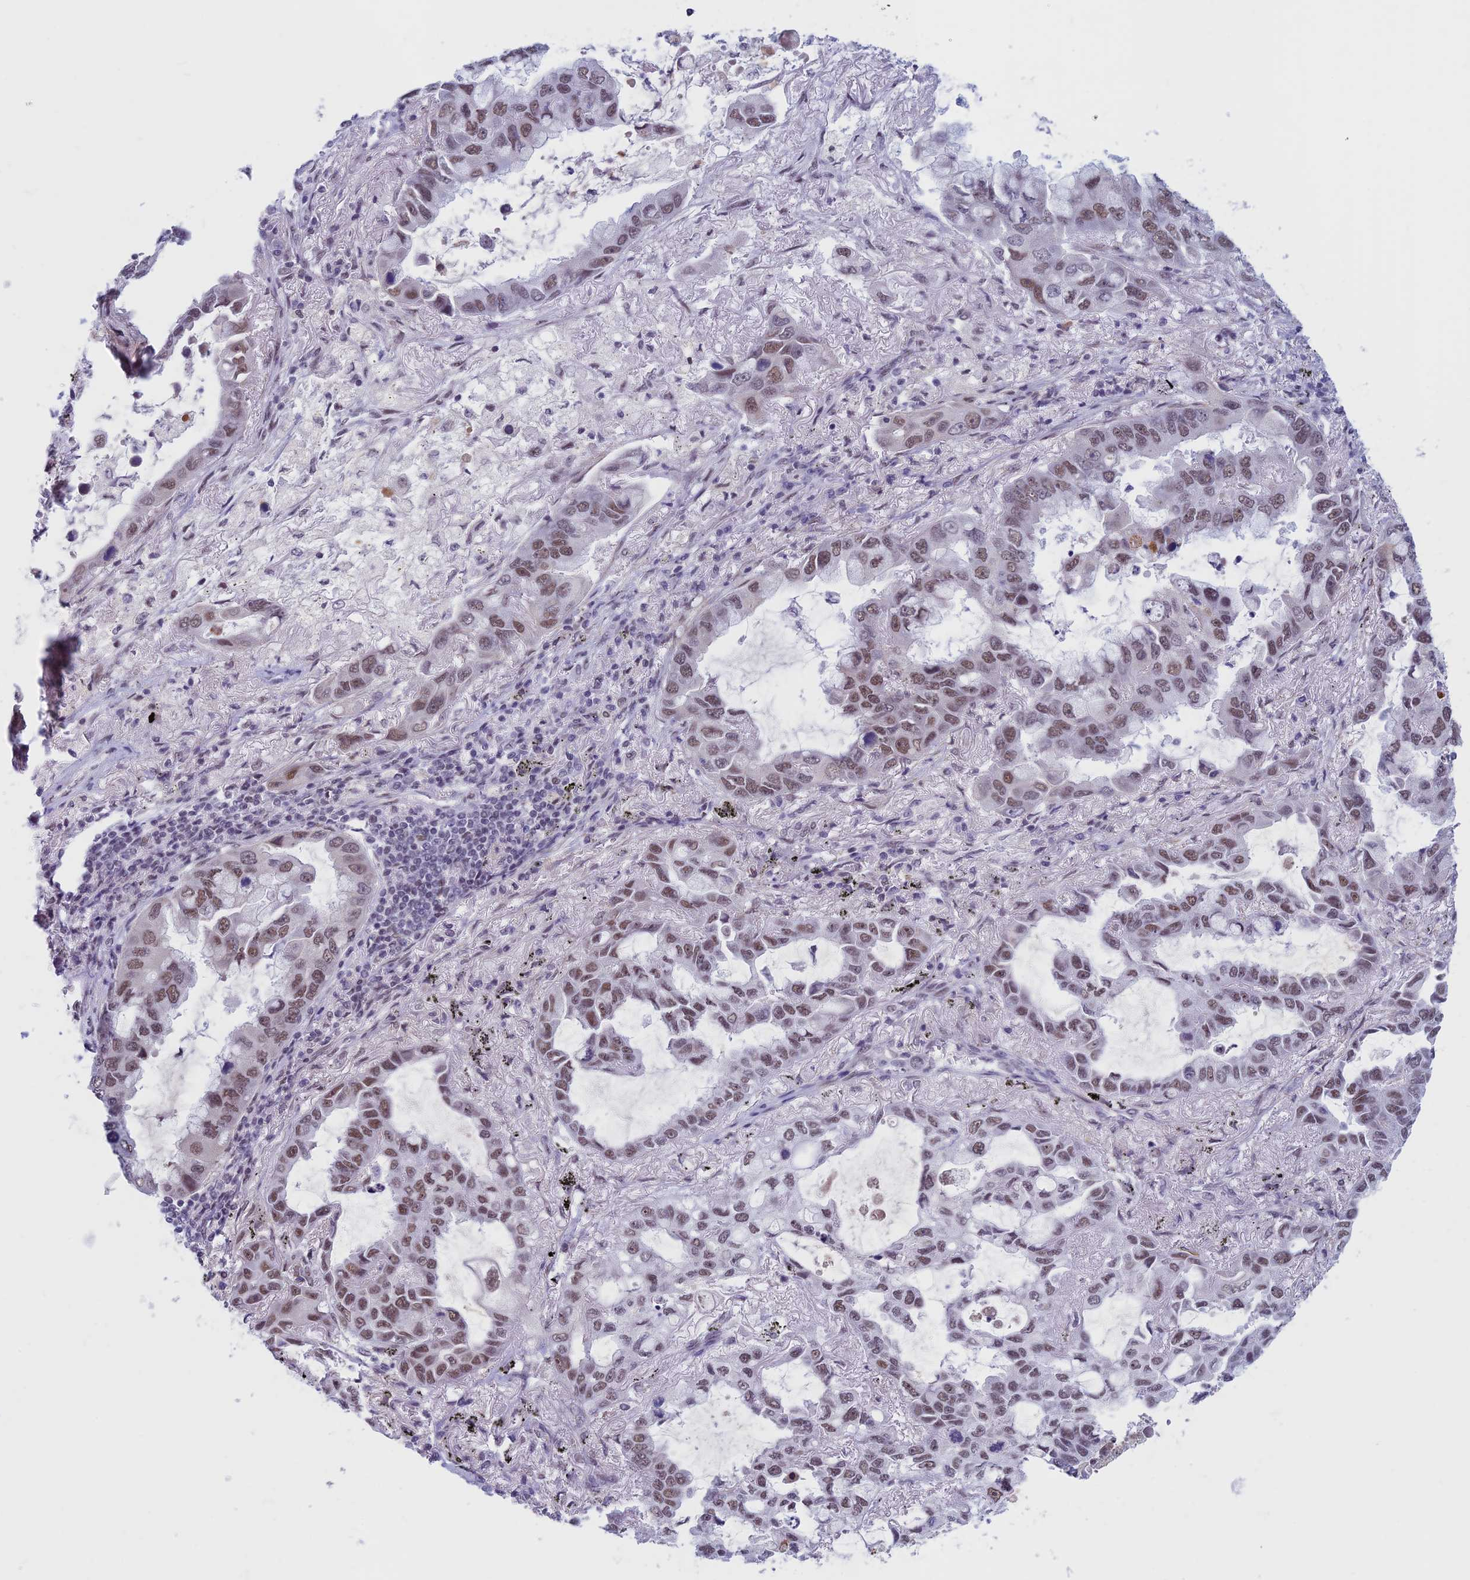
{"staining": {"intensity": "moderate", "quantity": ">75%", "location": "nuclear"}, "tissue": "lung cancer", "cell_type": "Tumor cells", "image_type": "cancer", "snomed": [{"axis": "morphology", "description": "Adenocarcinoma, NOS"}, {"axis": "topography", "description": "Lung"}], "caption": "A photomicrograph of lung adenocarcinoma stained for a protein shows moderate nuclear brown staining in tumor cells.", "gene": "ASH2L", "patient": {"sex": "male", "age": 64}}